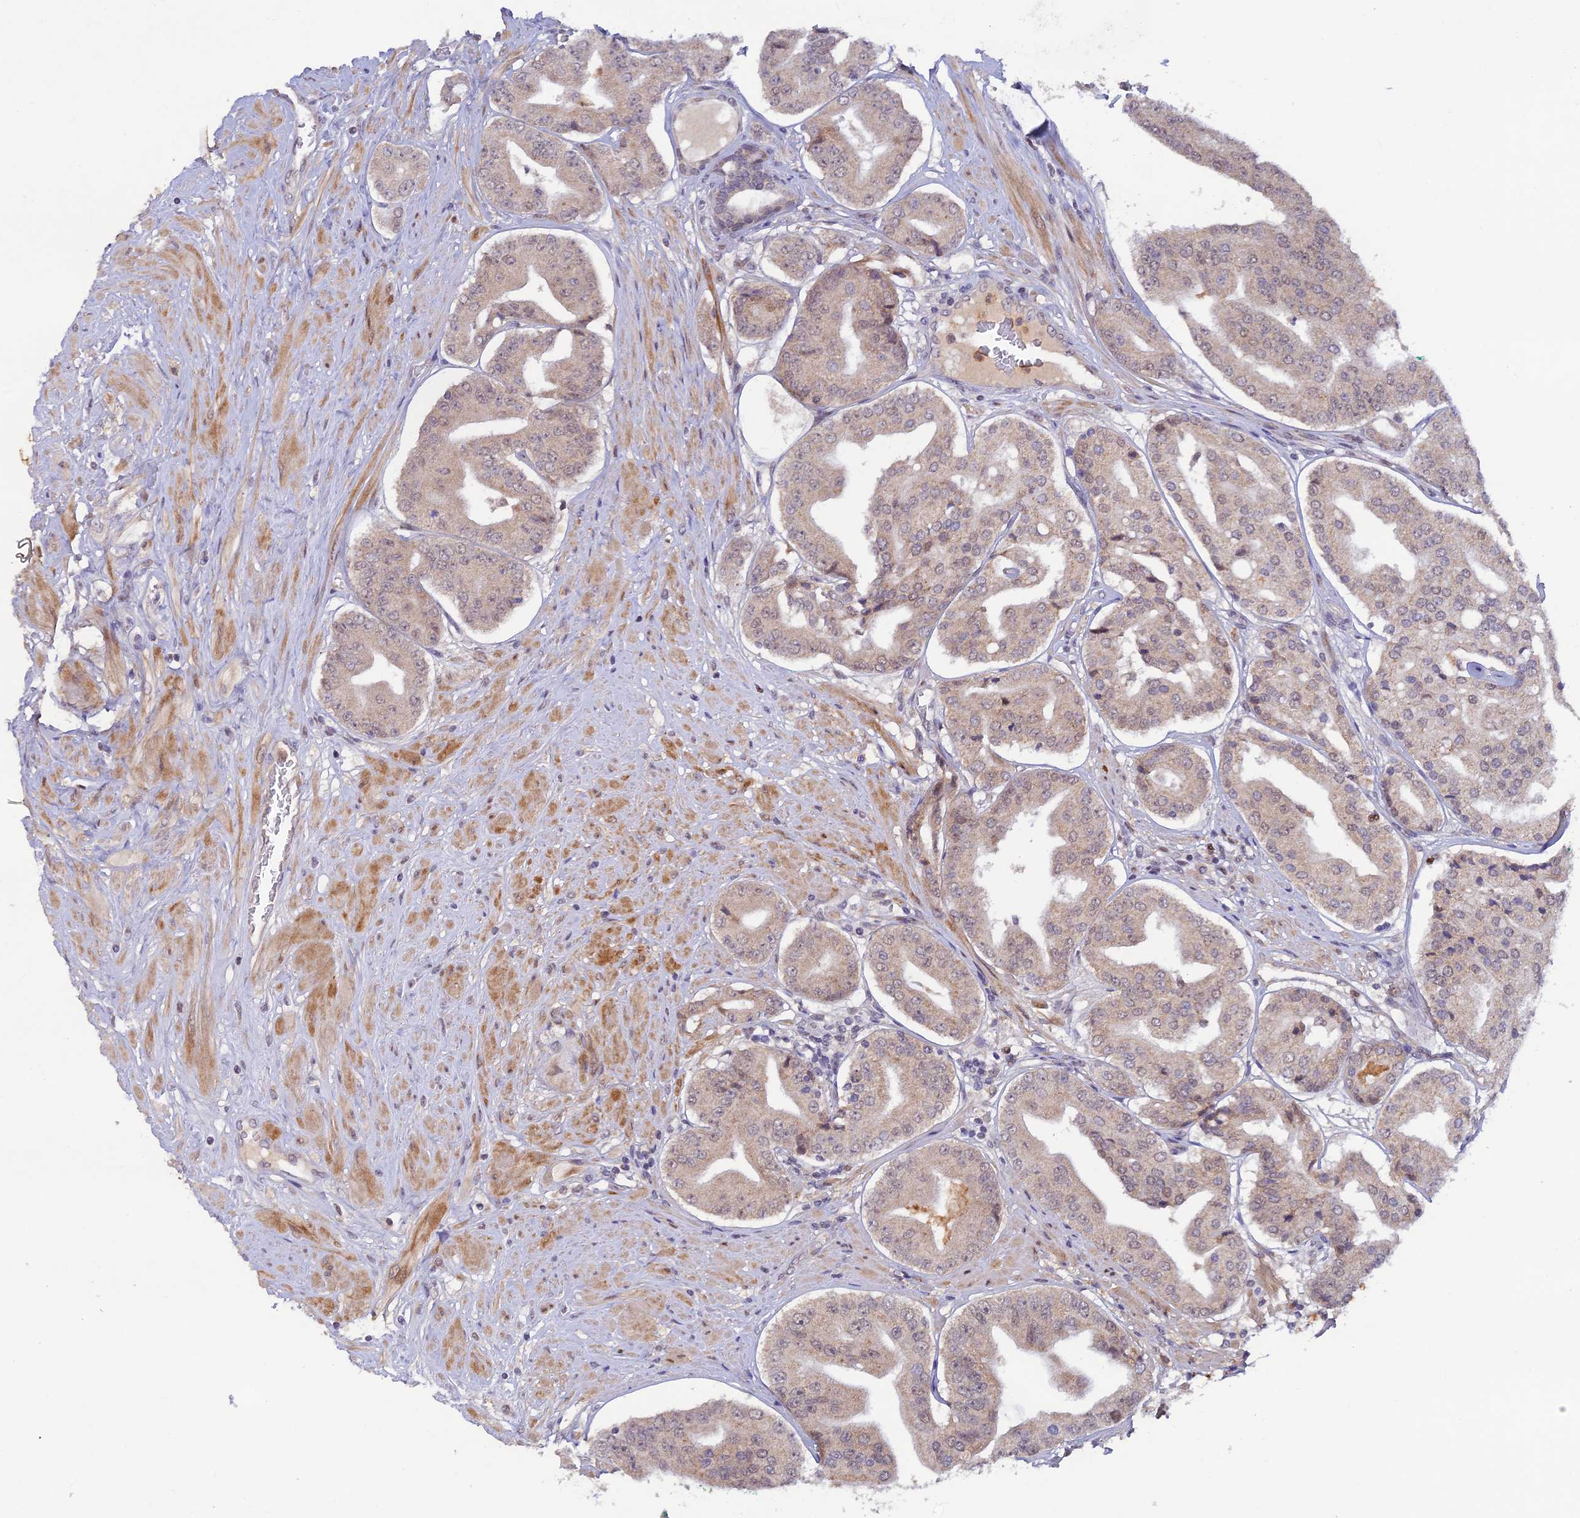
{"staining": {"intensity": "weak", "quantity": ">75%", "location": "cytoplasmic/membranous,nuclear"}, "tissue": "prostate cancer", "cell_type": "Tumor cells", "image_type": "cancer", "snomed": [{"axis": "morphology", "description": "Adenocarcinoma, High grade"}, {"axis": "topography", "description": "Prostate"}], "caption": "There is low levels of weak cytoplasmic/membranous and nuclear positivity in tumor cells of prostate cancer (high-grade adenocarcinoma), as demonstrated by immunohistochemical staining (brown color).", "gene": "FASTKD5", "patient": {"sex": "male", "age": 63}}